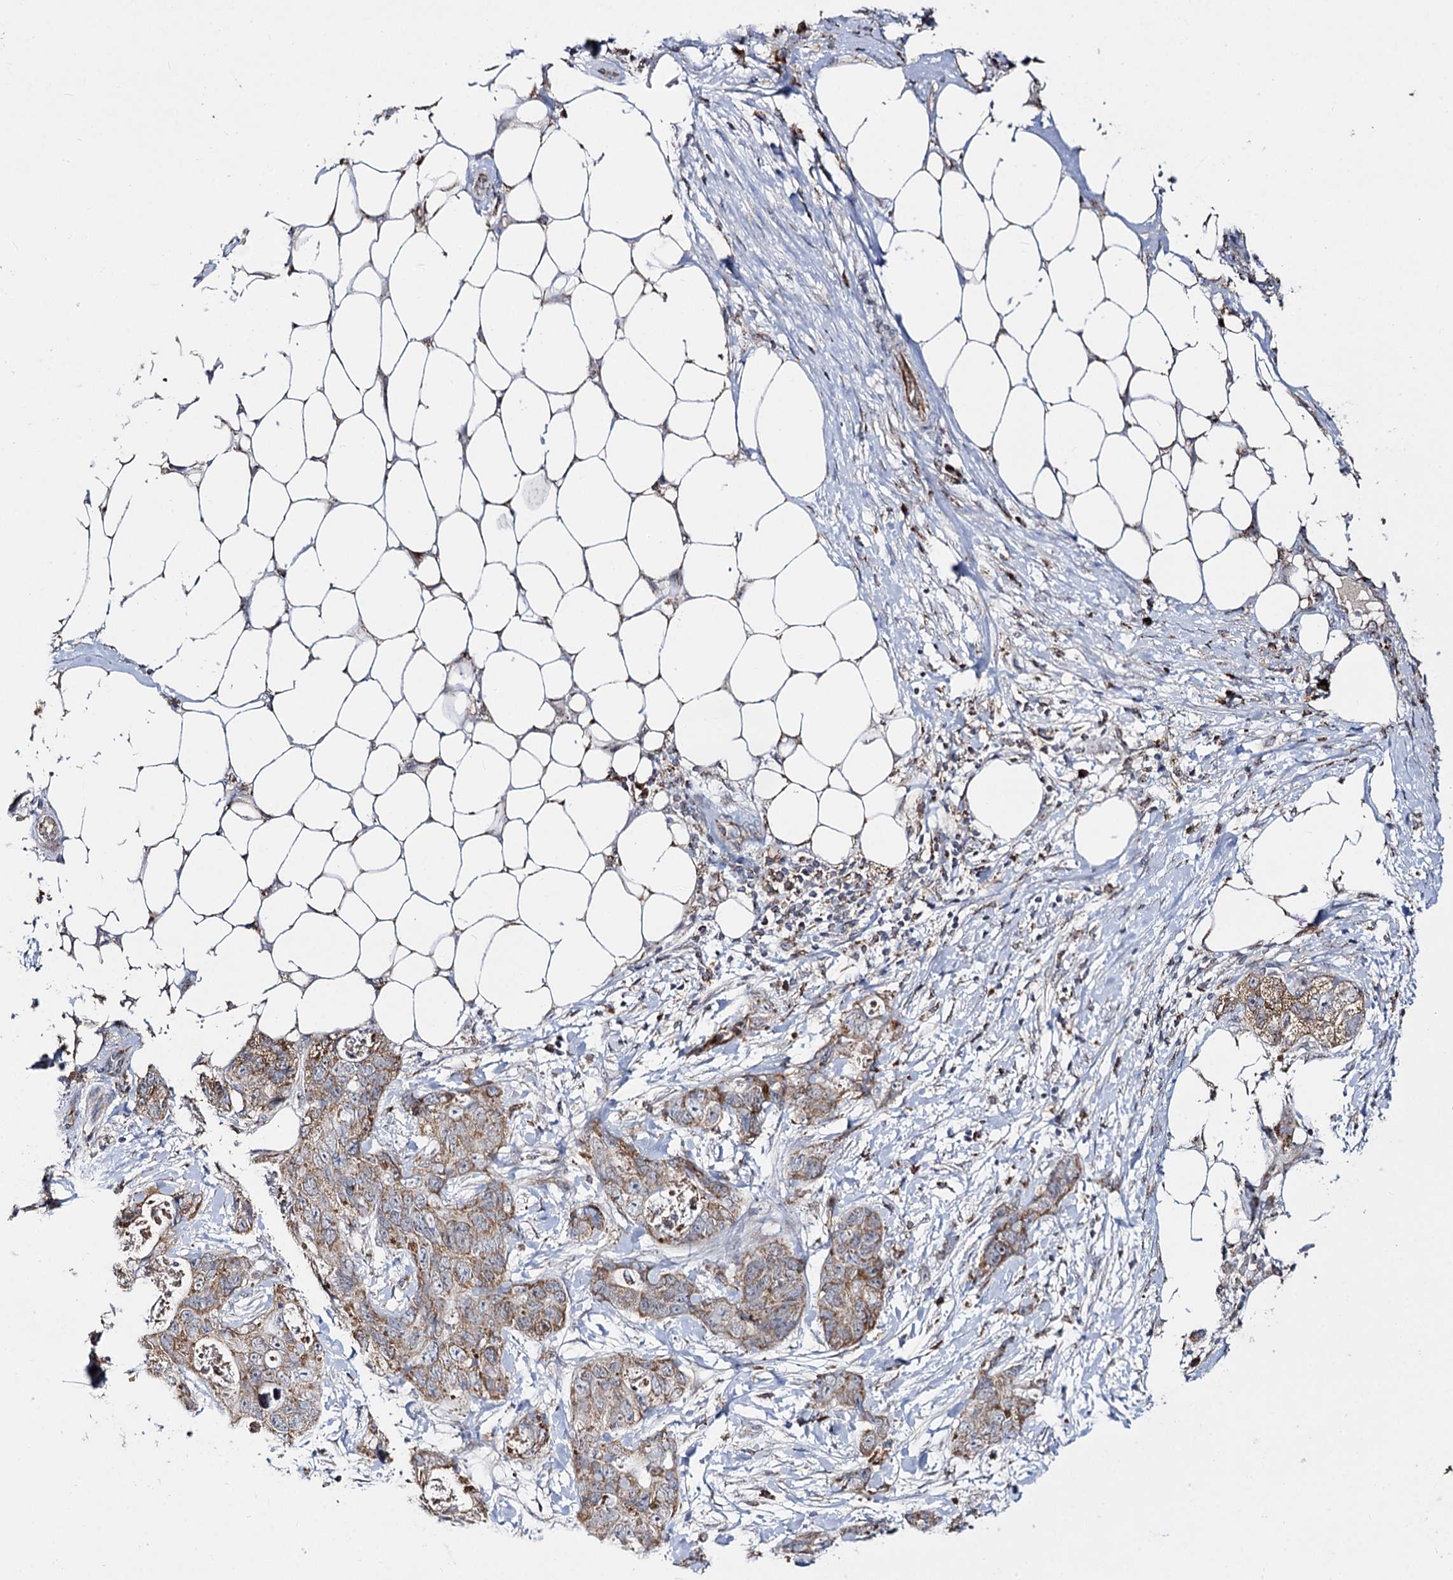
{"staining": {"intensity": "moderate", "quantity": ">75%", "location": "cytoplasmic/membranous"}, "tissue": "stomach cancer", "cell_type": "Tumor cells", "image_type": "cancer", "snomed": [{"axis": "morphology", "description": "Adenocarcinoma, NOS"}, {"axis": "topography", "description": "Stomach"}], "caption": "This photomicrograph shows immunohistochemistry staining of stomach cancer (adenocarcinoma), with medium moderate cytoplasmic/membranous positivity in approximately >75% of tumor cells.", "gene": "CBR4", "patient": {"sex": "female", "age": 89}}